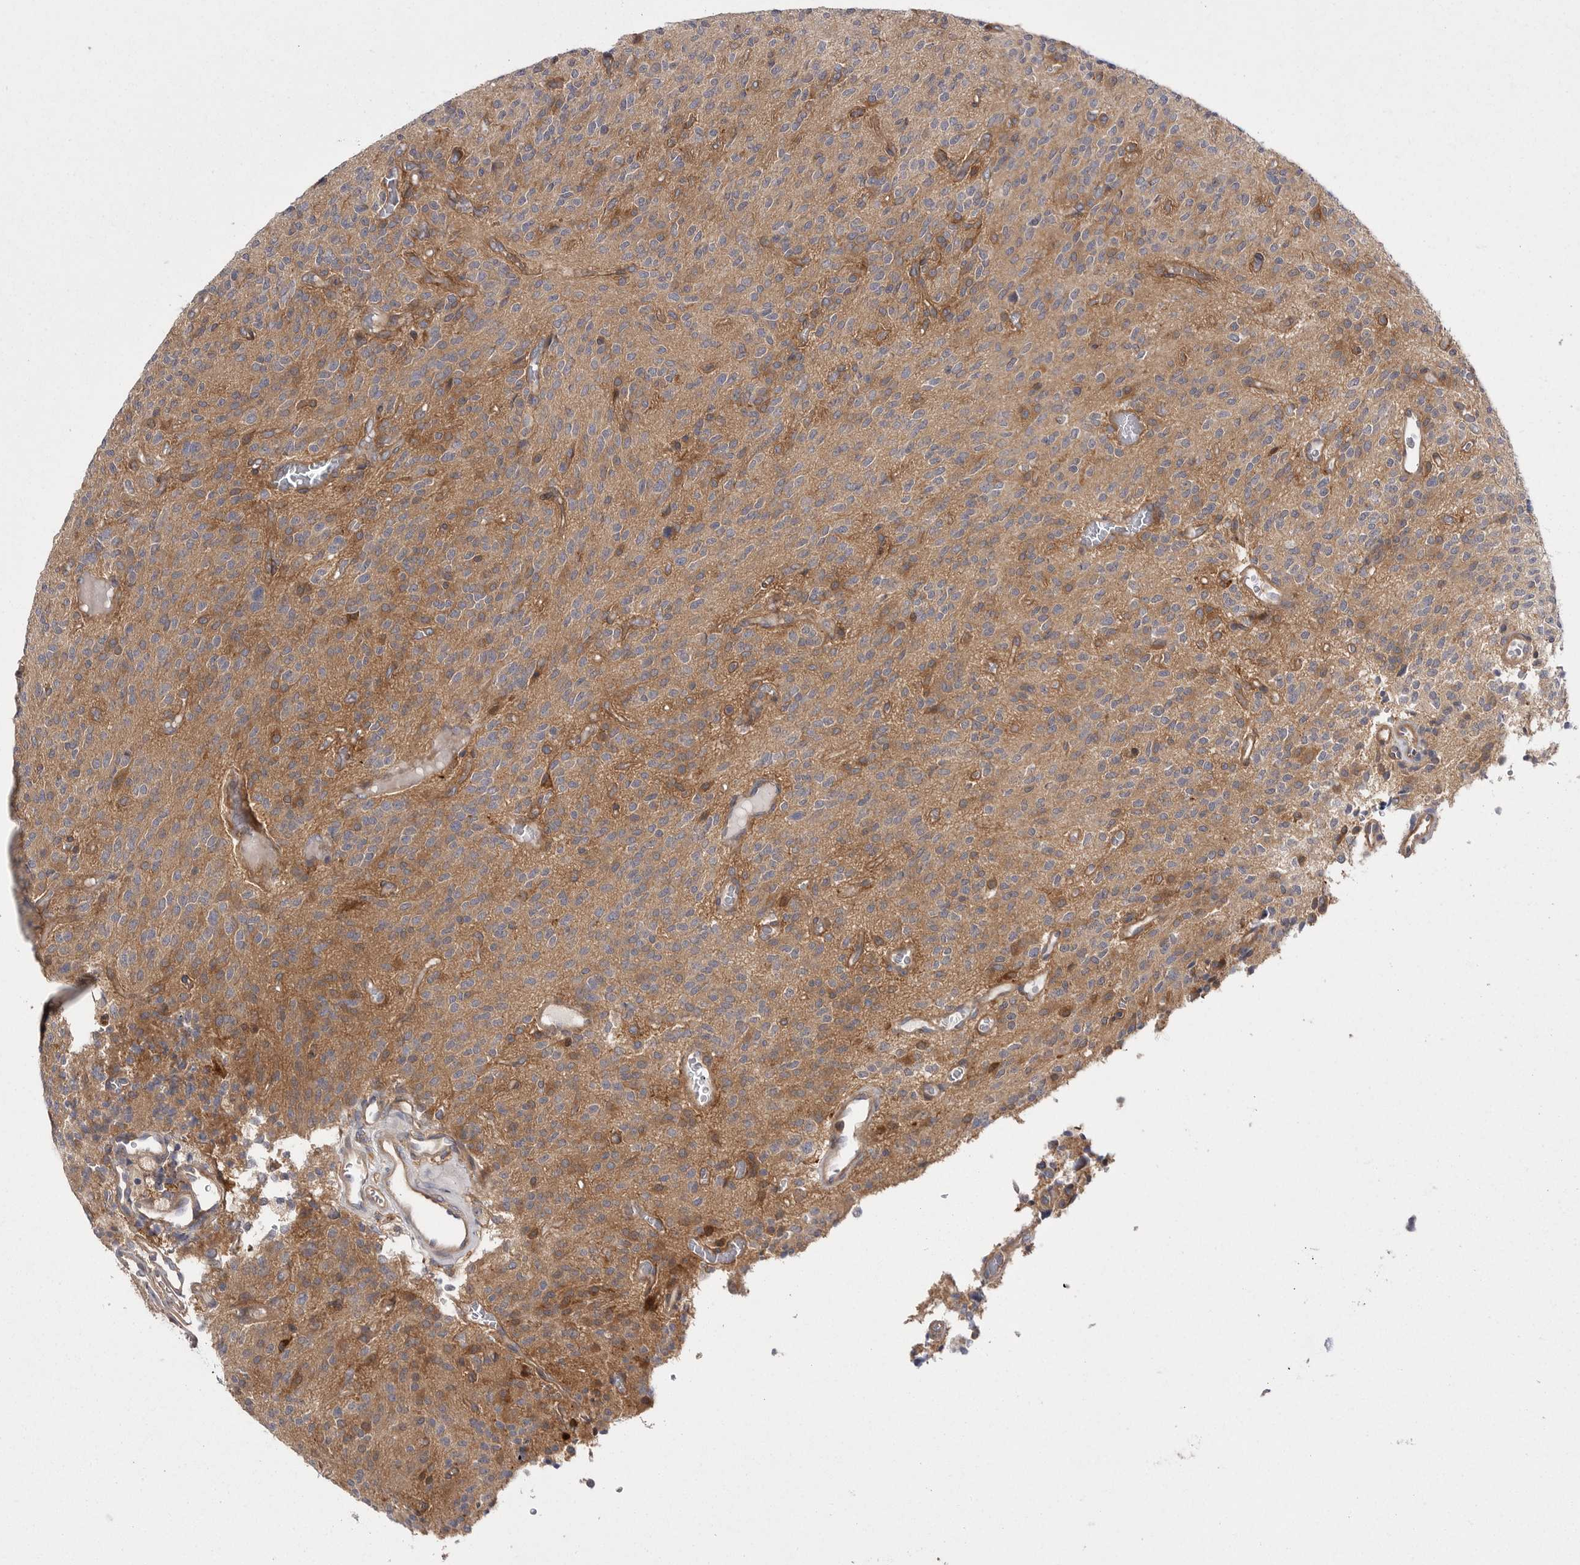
{"staining": {"intensity": "moderate", "quantity": "<25%", "location": "cytoplasmic/membranous"}, "tissue": "glioma", "cell_type": "Tumor cells", "image_type": "cancer", "snomed": [{"axis": "morphology", "description": "Glioma, malignant, High grade"}, {"axis": "topography", "description": "Brain"}], "caption": "Tumor cells reveal moderate cytoplasmic/membranous staining in approximately <25% of cells in malignant high-grade glioma.", "gene": "OSBPL9", "patient": {"sex": "male", "age": 34}}